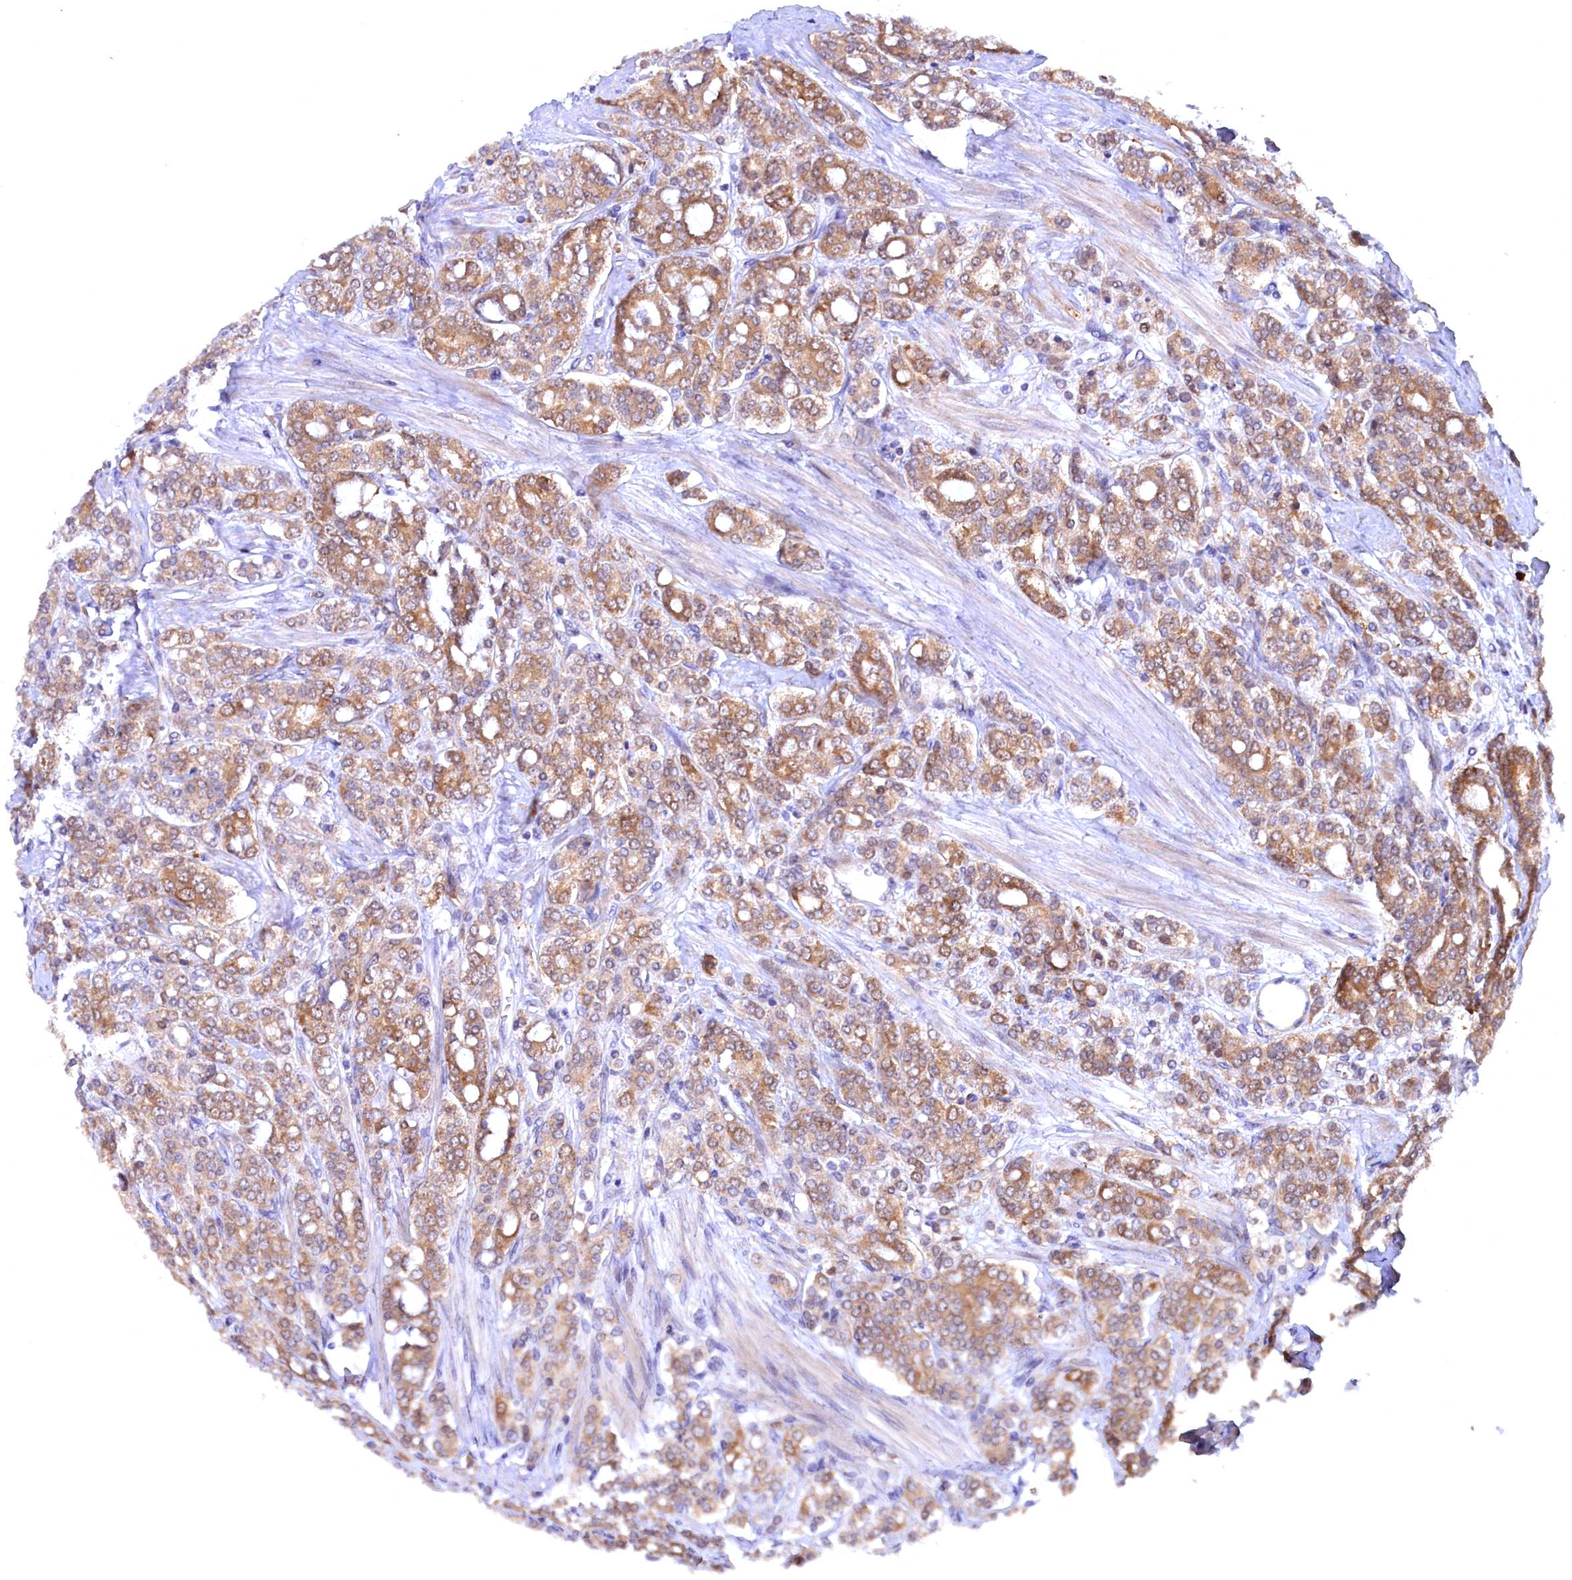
{"staining": {"intensity": "moderate", "quantity": ">75%", "location": "cytoplasmic/membranous"}, "tissue": "prostate cancer", "cell_type": "Tumor cells", "image_type": "cancer", "snomed": [{"axis": "morphology", "description": "Adenocarcinoma, High grade"}, {"axis": "topography", "description": "Prostate"}], "caption": "A histopathology image showing moderate cytoplasmic/membranous staining in about >75% of tumor cells in prostate high-grade adenocarcinoma, as visualized by brown immunohistochemical staining.", "gene": "JPT2", "patient": {"sex": "male", "age": 62}}